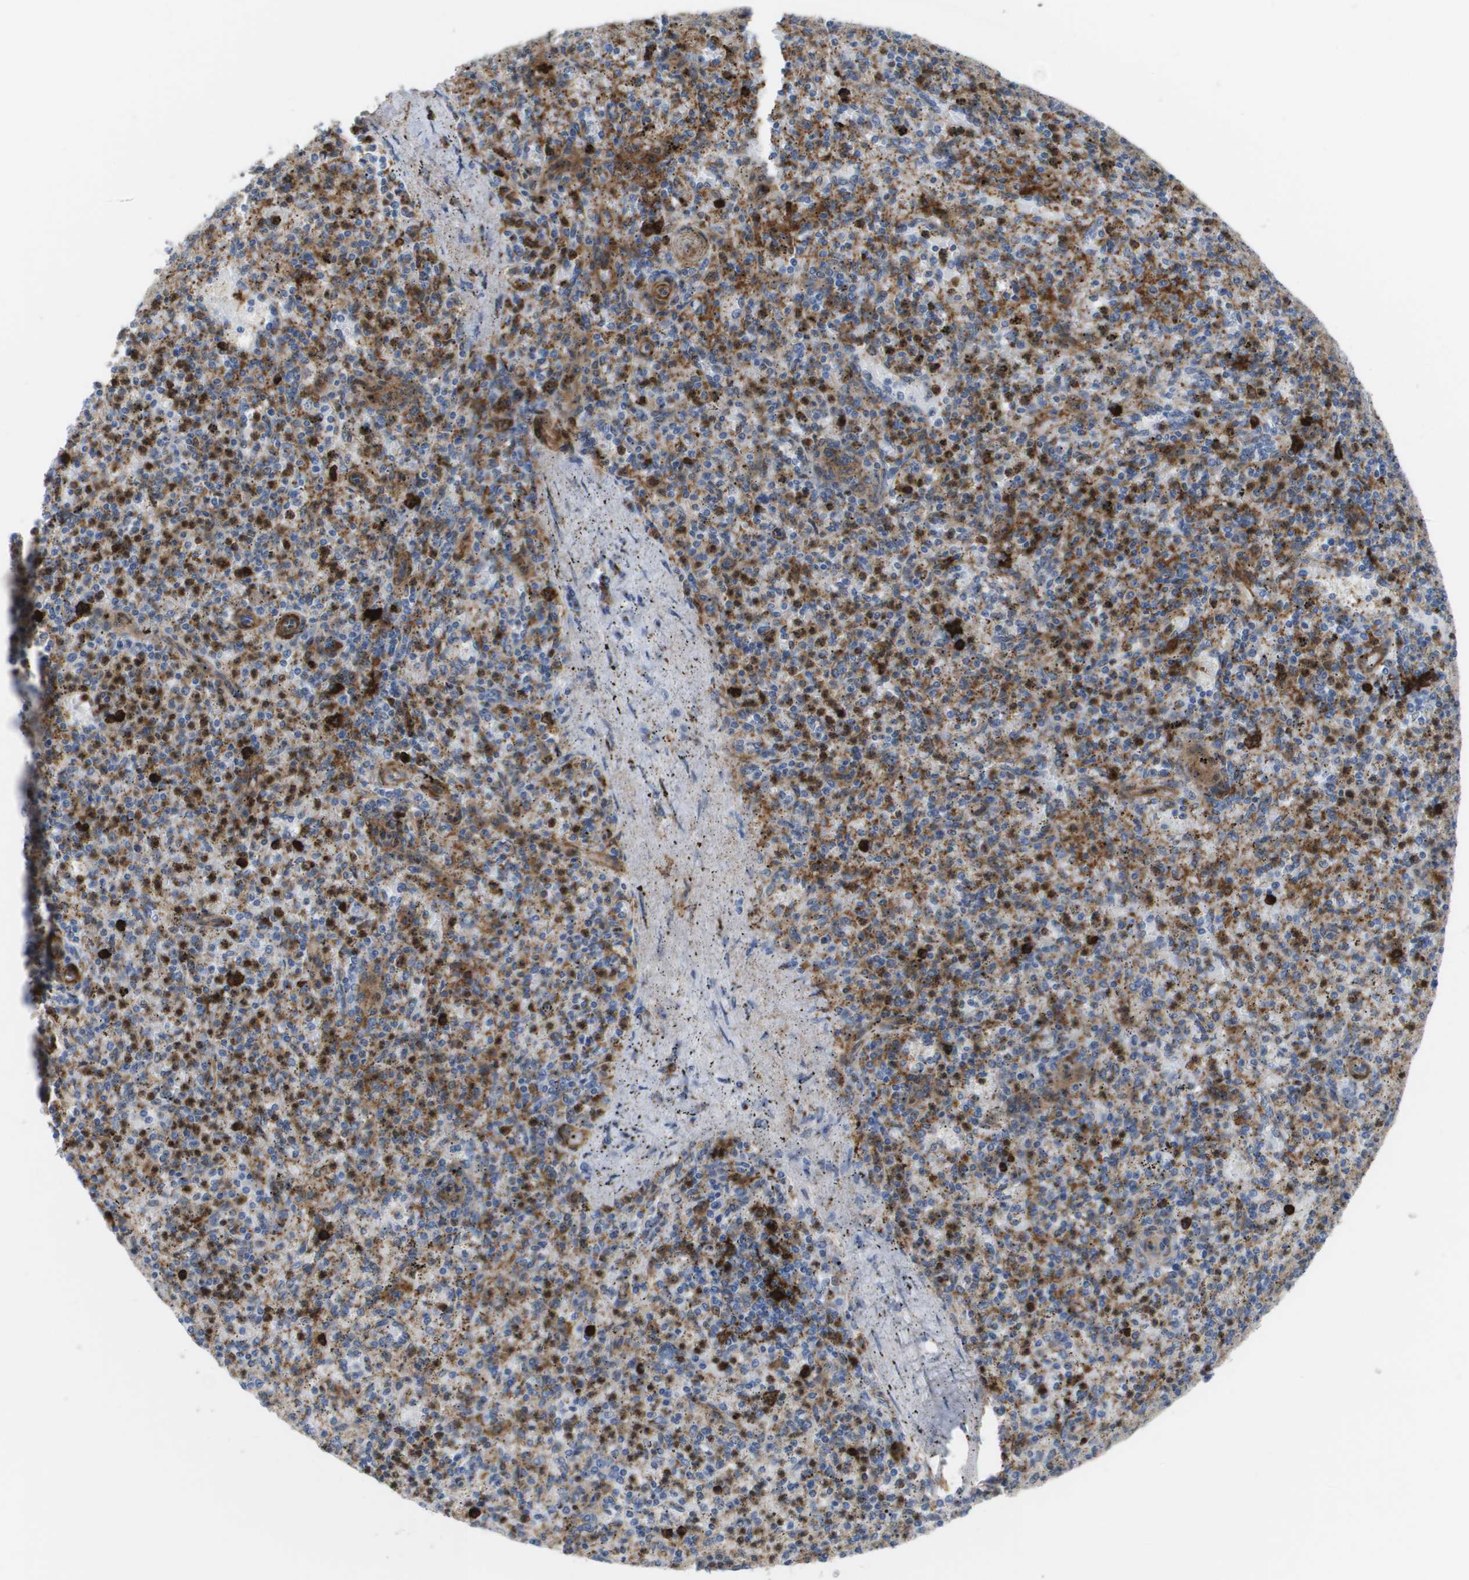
{"staining": {"intensity": "strong", "quantity": "25%-75%", "location": "cytoplasmic/membranous"}, "tissue": "spleen", "cell_type": "Cells in red pulp", "image_type": "normal", "snomed": [{"axis": "morphology", "description": "Normal tissue, NOS"}, {"axis": "topography", "description": "Spleen"}], "caption": "Spleen was stained to show a protein in brown. There is high levels of strong cytoplasmic/membranous staining in about 25%-75% of cells in red pulp. (brown staining indicates protein expression, while blue staining denotes nuclei).", "gene": "SLC37A2", "patient": {"sex": "male", "age": 72}}